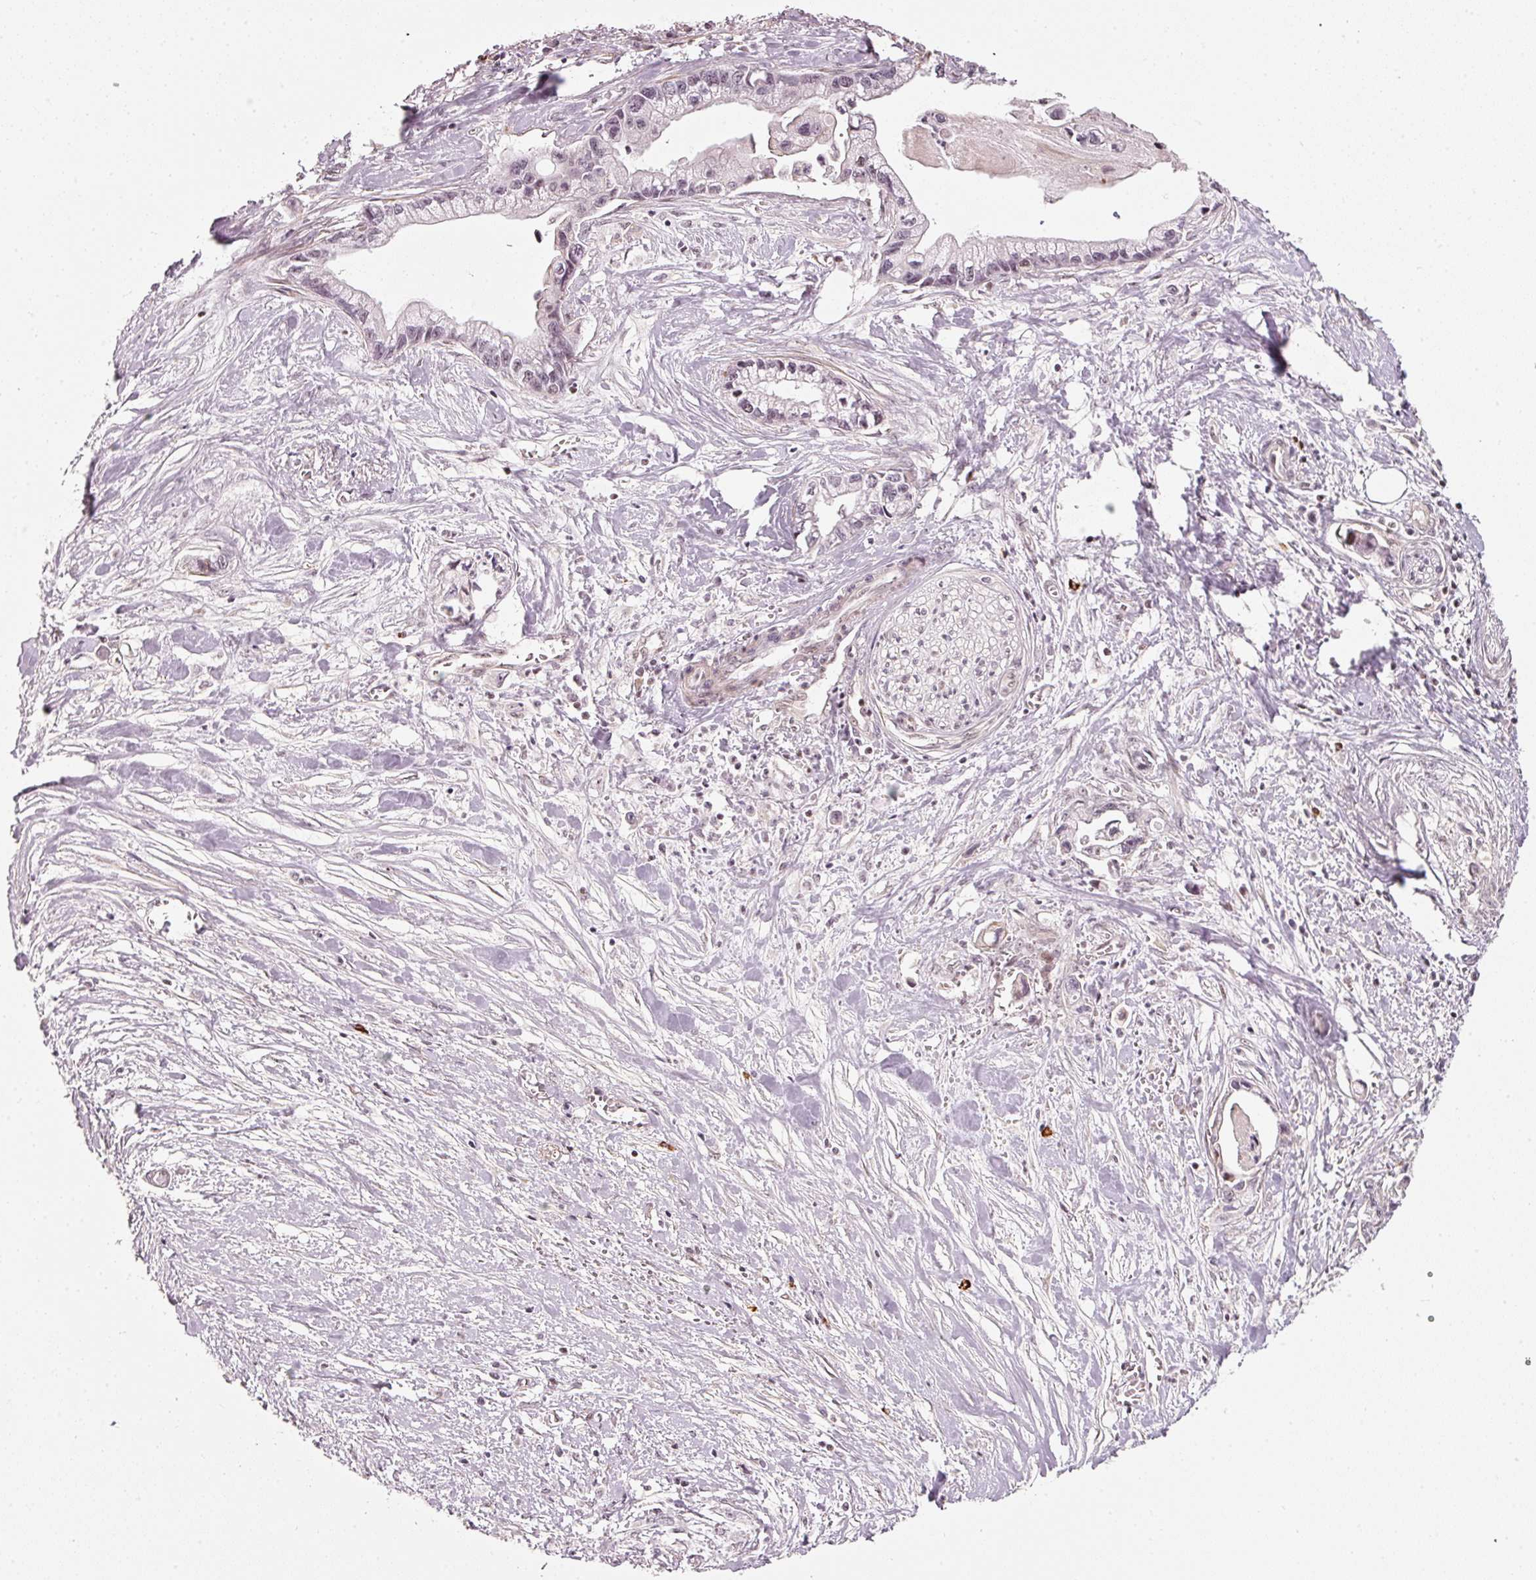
{"staining": {"intensity": "weak", "quantity": "<25%", "location": "nuclear"}, "tissue": "pancreatic cancer", "cell_type": "Tumor cells", "image_type": "cancer", "snomed": [{"axis": "morphology", "description": "Adenocarcinoma, NOS"}, {"axis": "topography", "description": "Pancreas"}], "caption": "Immunohistochemistry of human pancreatic adenocarcinoma displays no expression in tumor cells. (DAB IHC with hematoxylin counter stain).", "gene": "MXRA8", "patient": {"sex": "male", "age": 61}}